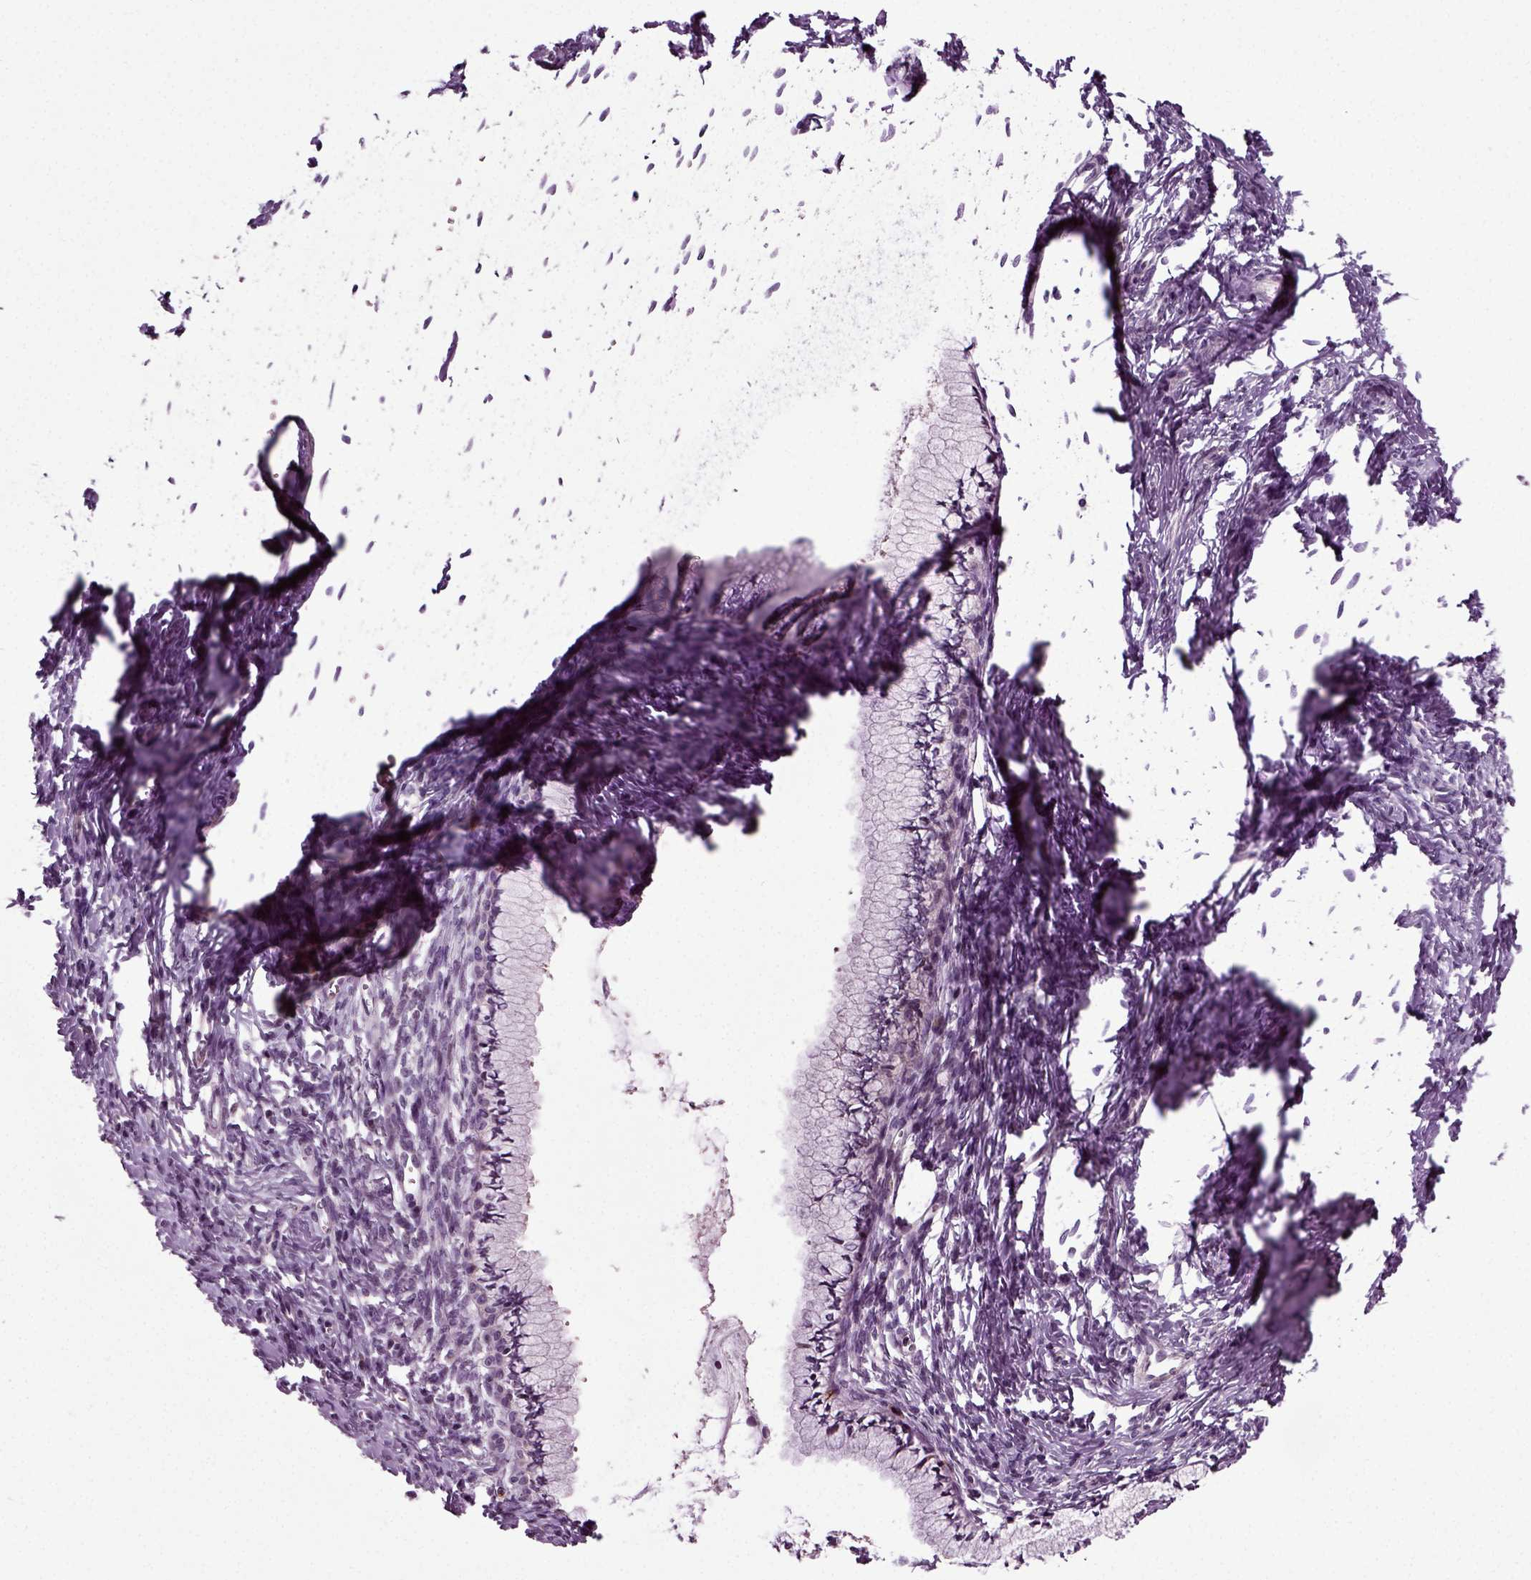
{"staining": {"intensity": "negative", "quantity": "none", "location": "none"}, "tissue": "cervical cancer", "cell_type": "Tumor cells", "image_type": "cancer", "snomed": [{"axis": "morphology", "description": "Squamous cell carcinoma, NOS"}, {"axis": "topography", "description": "Cervix"}], "caption": "Tumor cells are negative for protein expression in human cervical cancer.", "gene": "KNSTRN", "patient": {"sex": "female", "age": 62}}